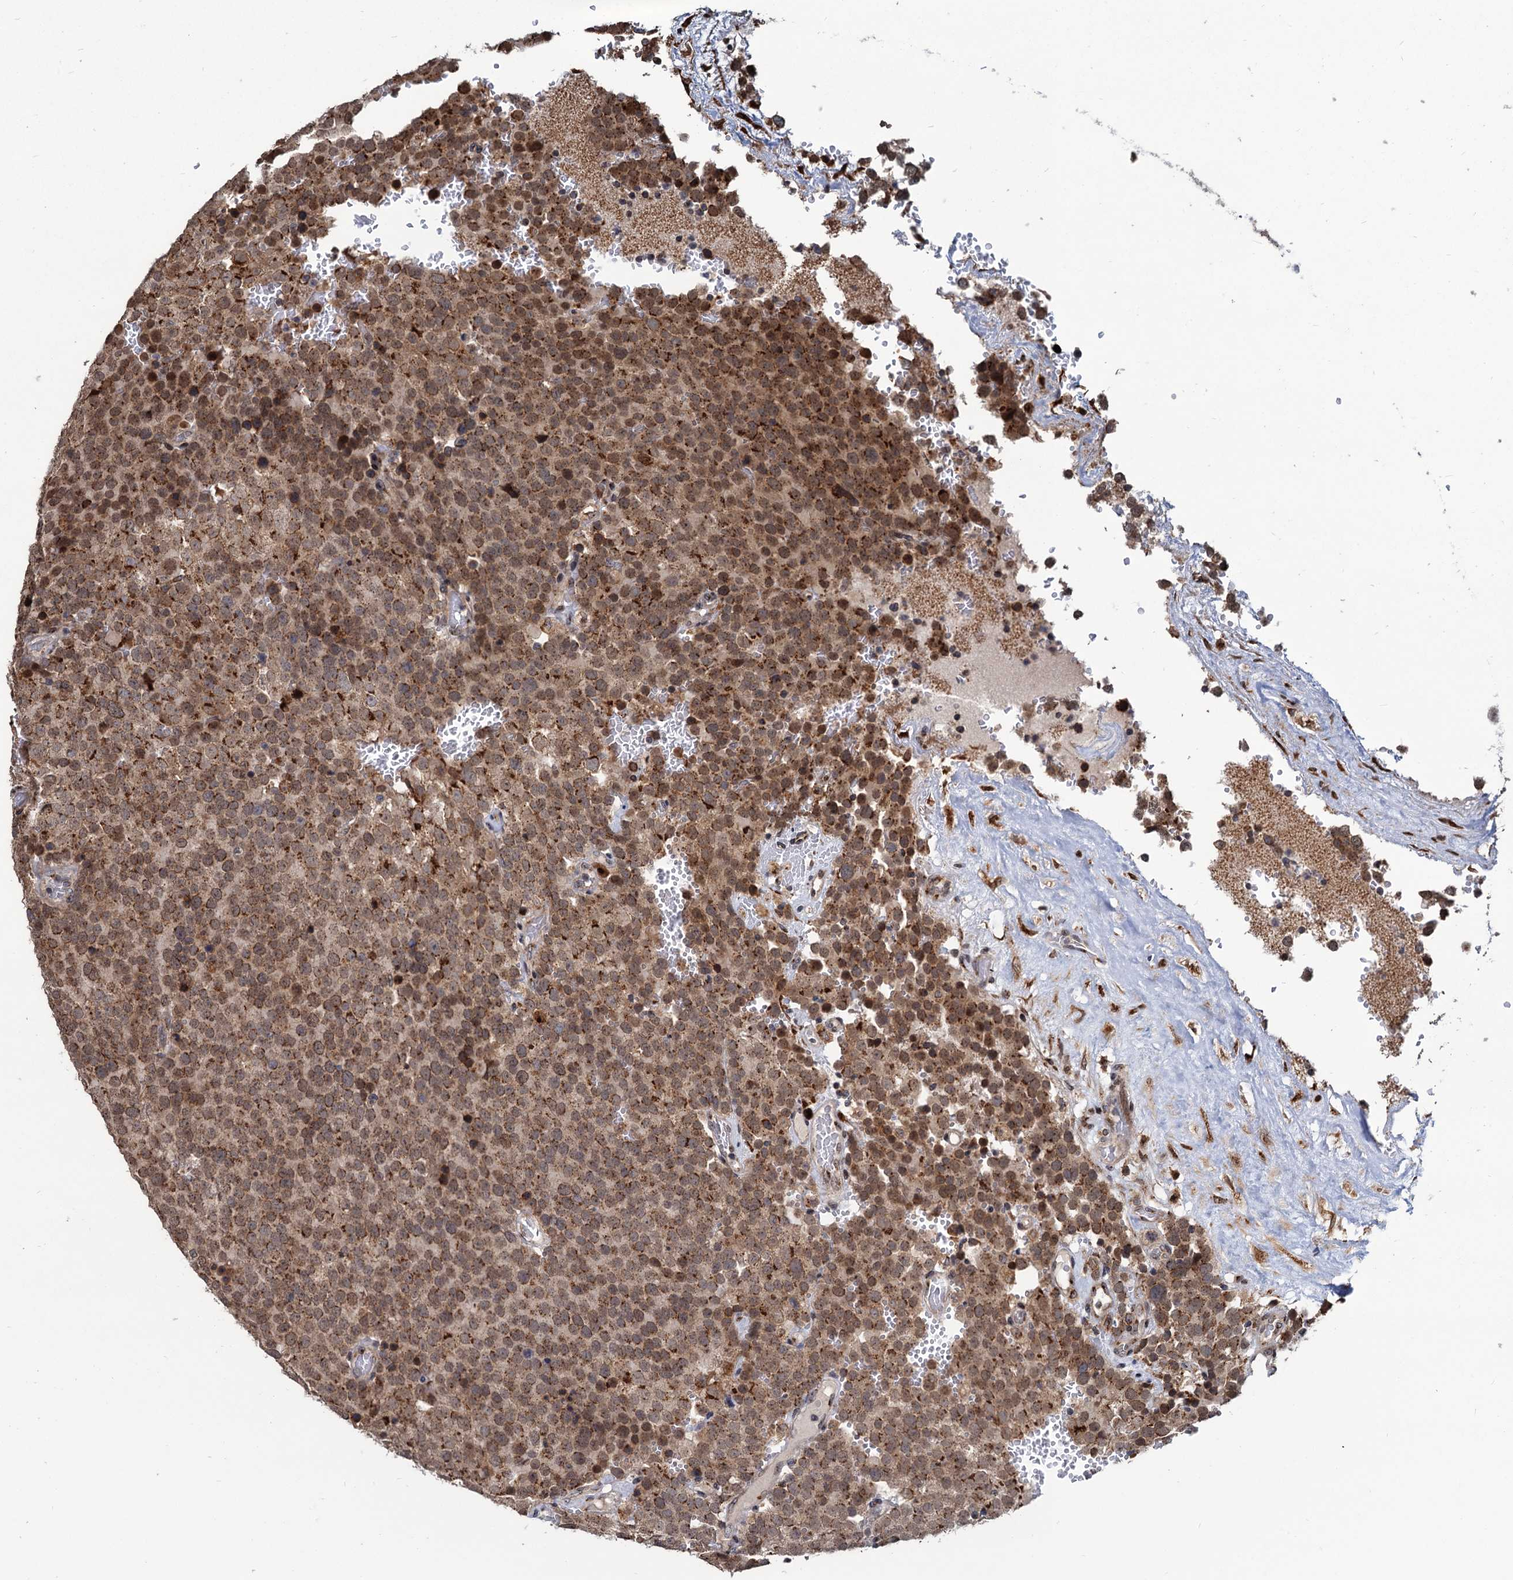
{"staining": {"intensity": "moderate", "quantity": ">75%", "location": "cytoplasmic/membranous,nuclear"}, "tissue": "testis cancer", "cell_type": "Tumor cells", "image_type": "cancer", "snomed": [{"axis": "morphology", "description": "Seminoma, NOS"}, {"axis": "topography", "description": "Testis"}], "caption": "The histopathology image reveals a brown stain indicating the presence of a protein in the cytoplasmic/membranous and nuclear of tumor cells in testis cancer.", "gene": "SAAL1", "patient": {"sex": "male", "age": 71}}